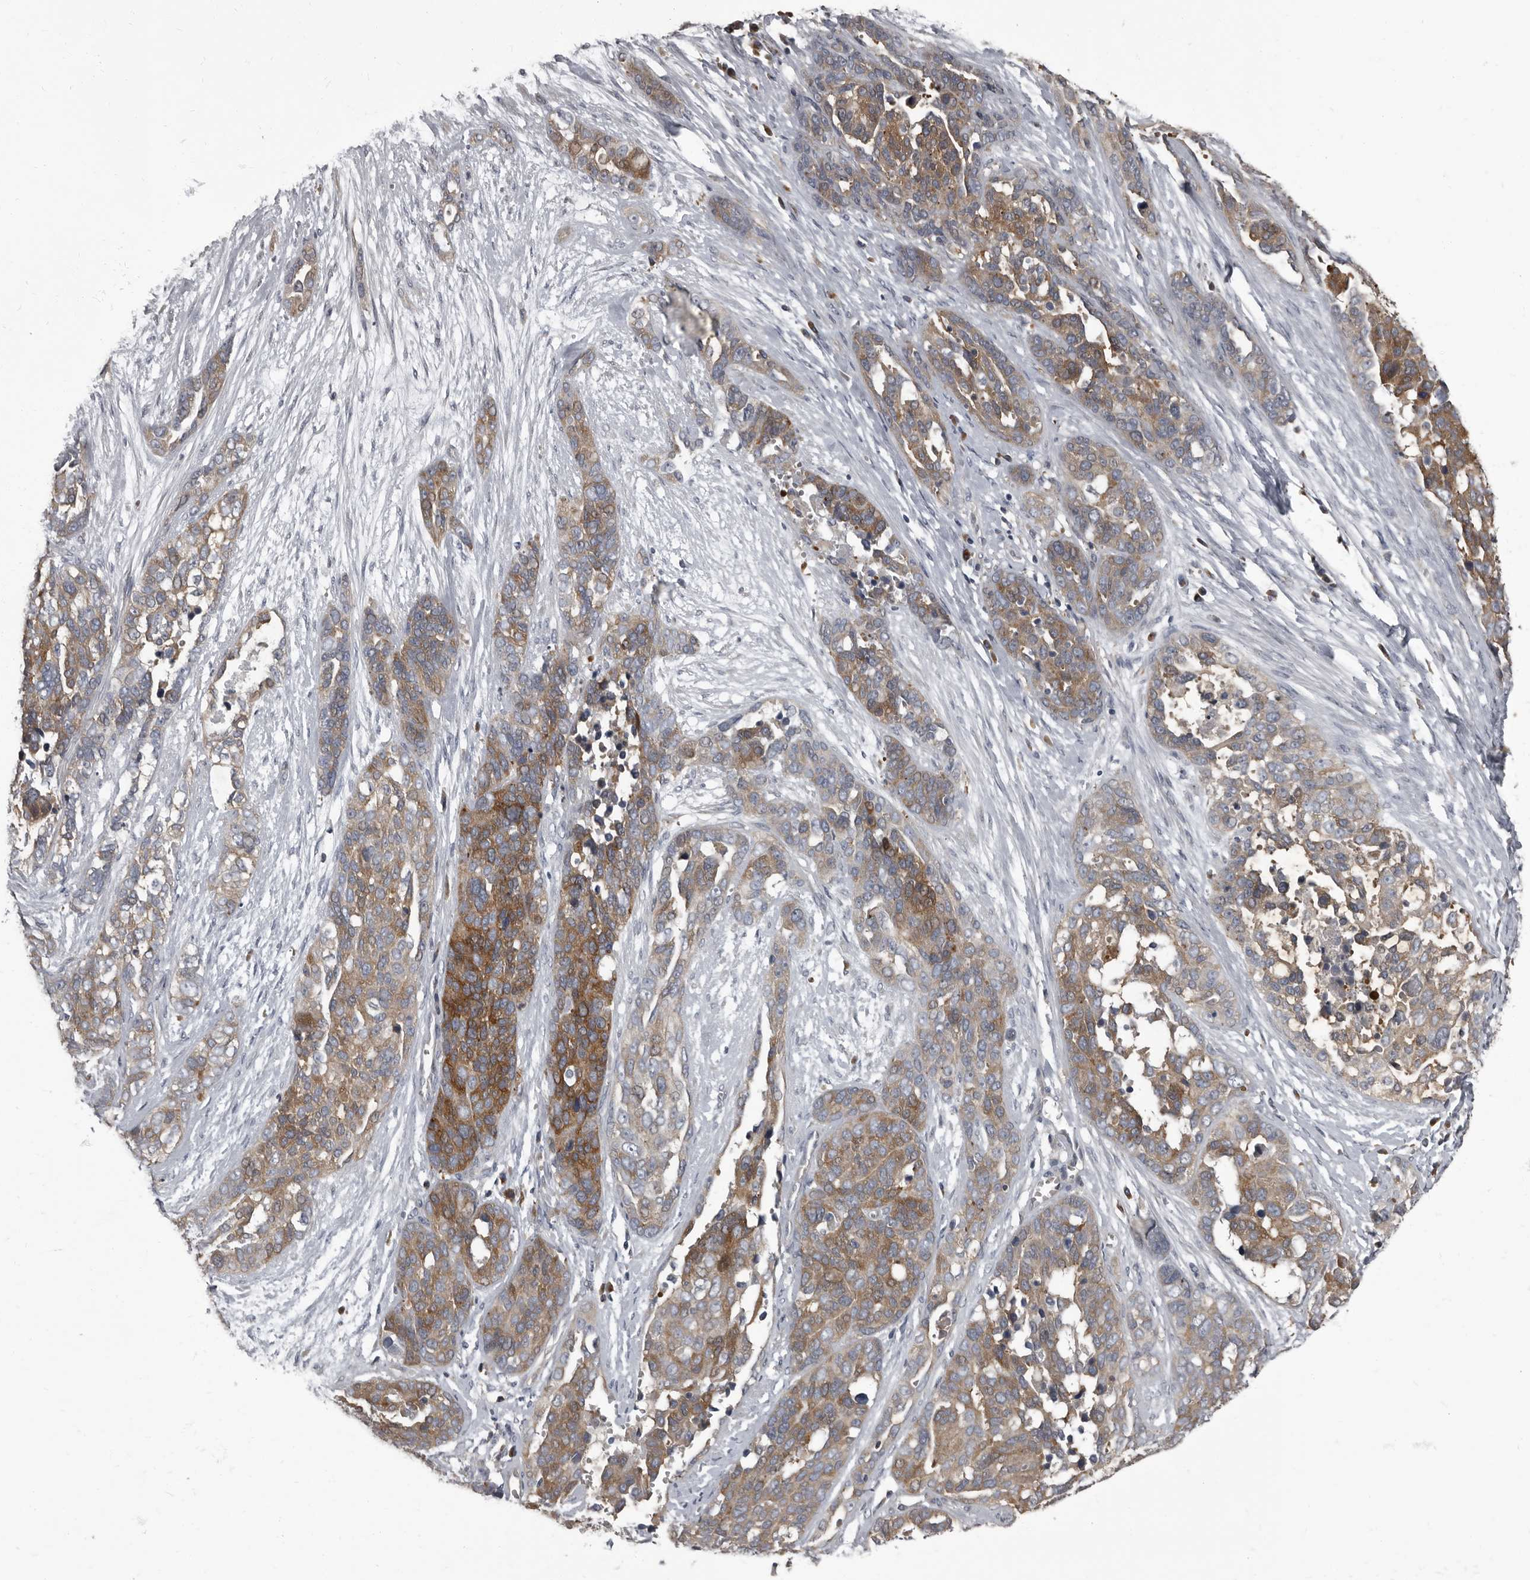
{"staining": {"intensity": "strong", "quantity": ">75%", "location": "cytoplasmic/membranous"}, "tissue": "ovarian cancer", "cell_type": "Tumor cells", "image_type": "cancer", "snomed": [{"axis": "morphology", "description": "Cystadenocarcinoma, serous, NOS"}, {"axis": "topography", "description": "Ovary"}], "caption": "Immunohistochemical staining of human ovarian serous cystadenocarcinoma displays high levels of strong cytoplasmic/membranous protein staining in about >75% of tumor cells.", "gene": "TPD52L1", "patient": {"sex": "female", "age": 44}}